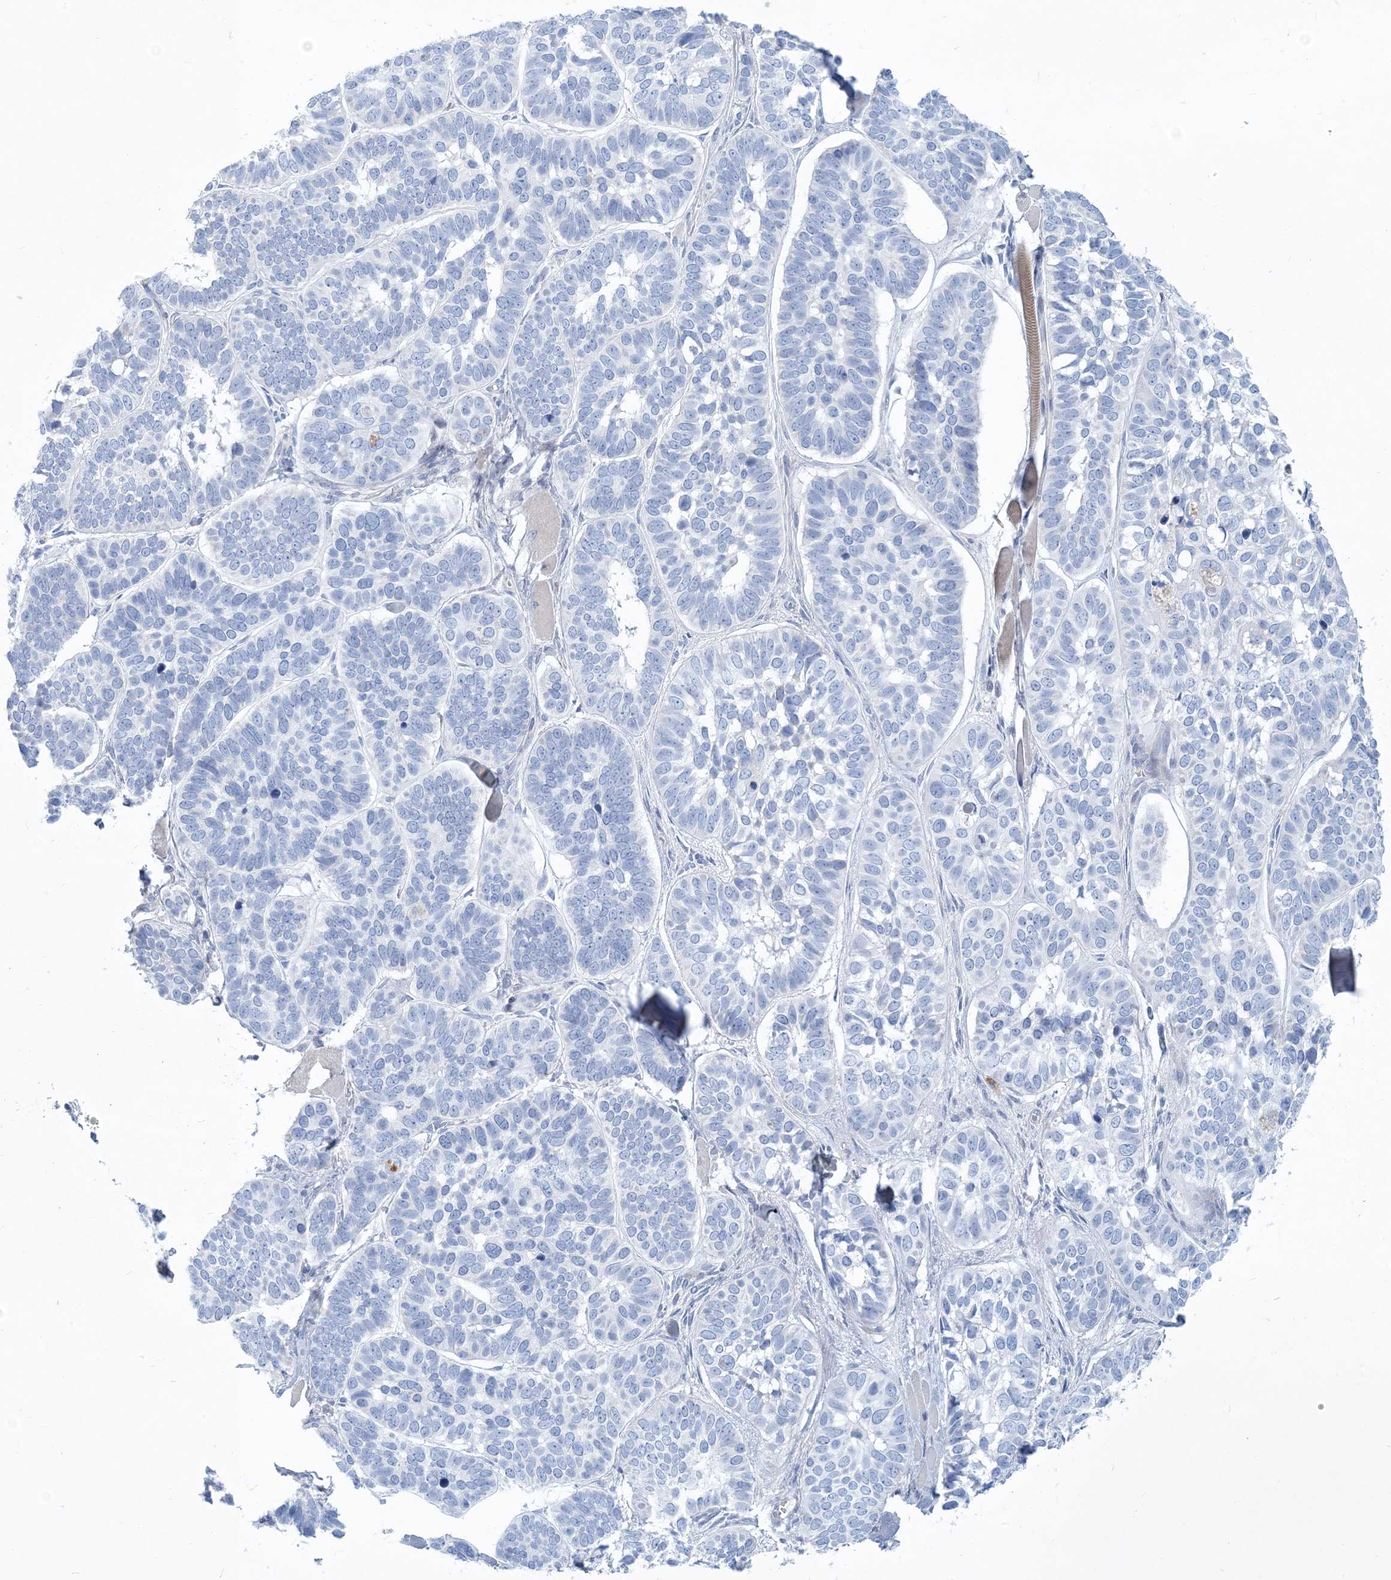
{"staining": {"intensity": "negative", "quantity": "none", "location": "none"}, "tissue": "skin cancer", "cell_type": "Tumor cells", "image_type": "cancer", "snomed": [{"axis": "morphology", "description": "Basal cell carcinoma"}, {"axis": "topography", "description": "Skin"}], "caption": "The image reveals no significant expression in tumor cells of skin cancer (basal cell carcinoma). The staining is performed using DAB (3,3'-diaminobenzidine) brown chromogen with nuclei counter-stained in using hematoxylin.", "gene": "MOXD1", "patient": {"sex": "male", "age": 62}}